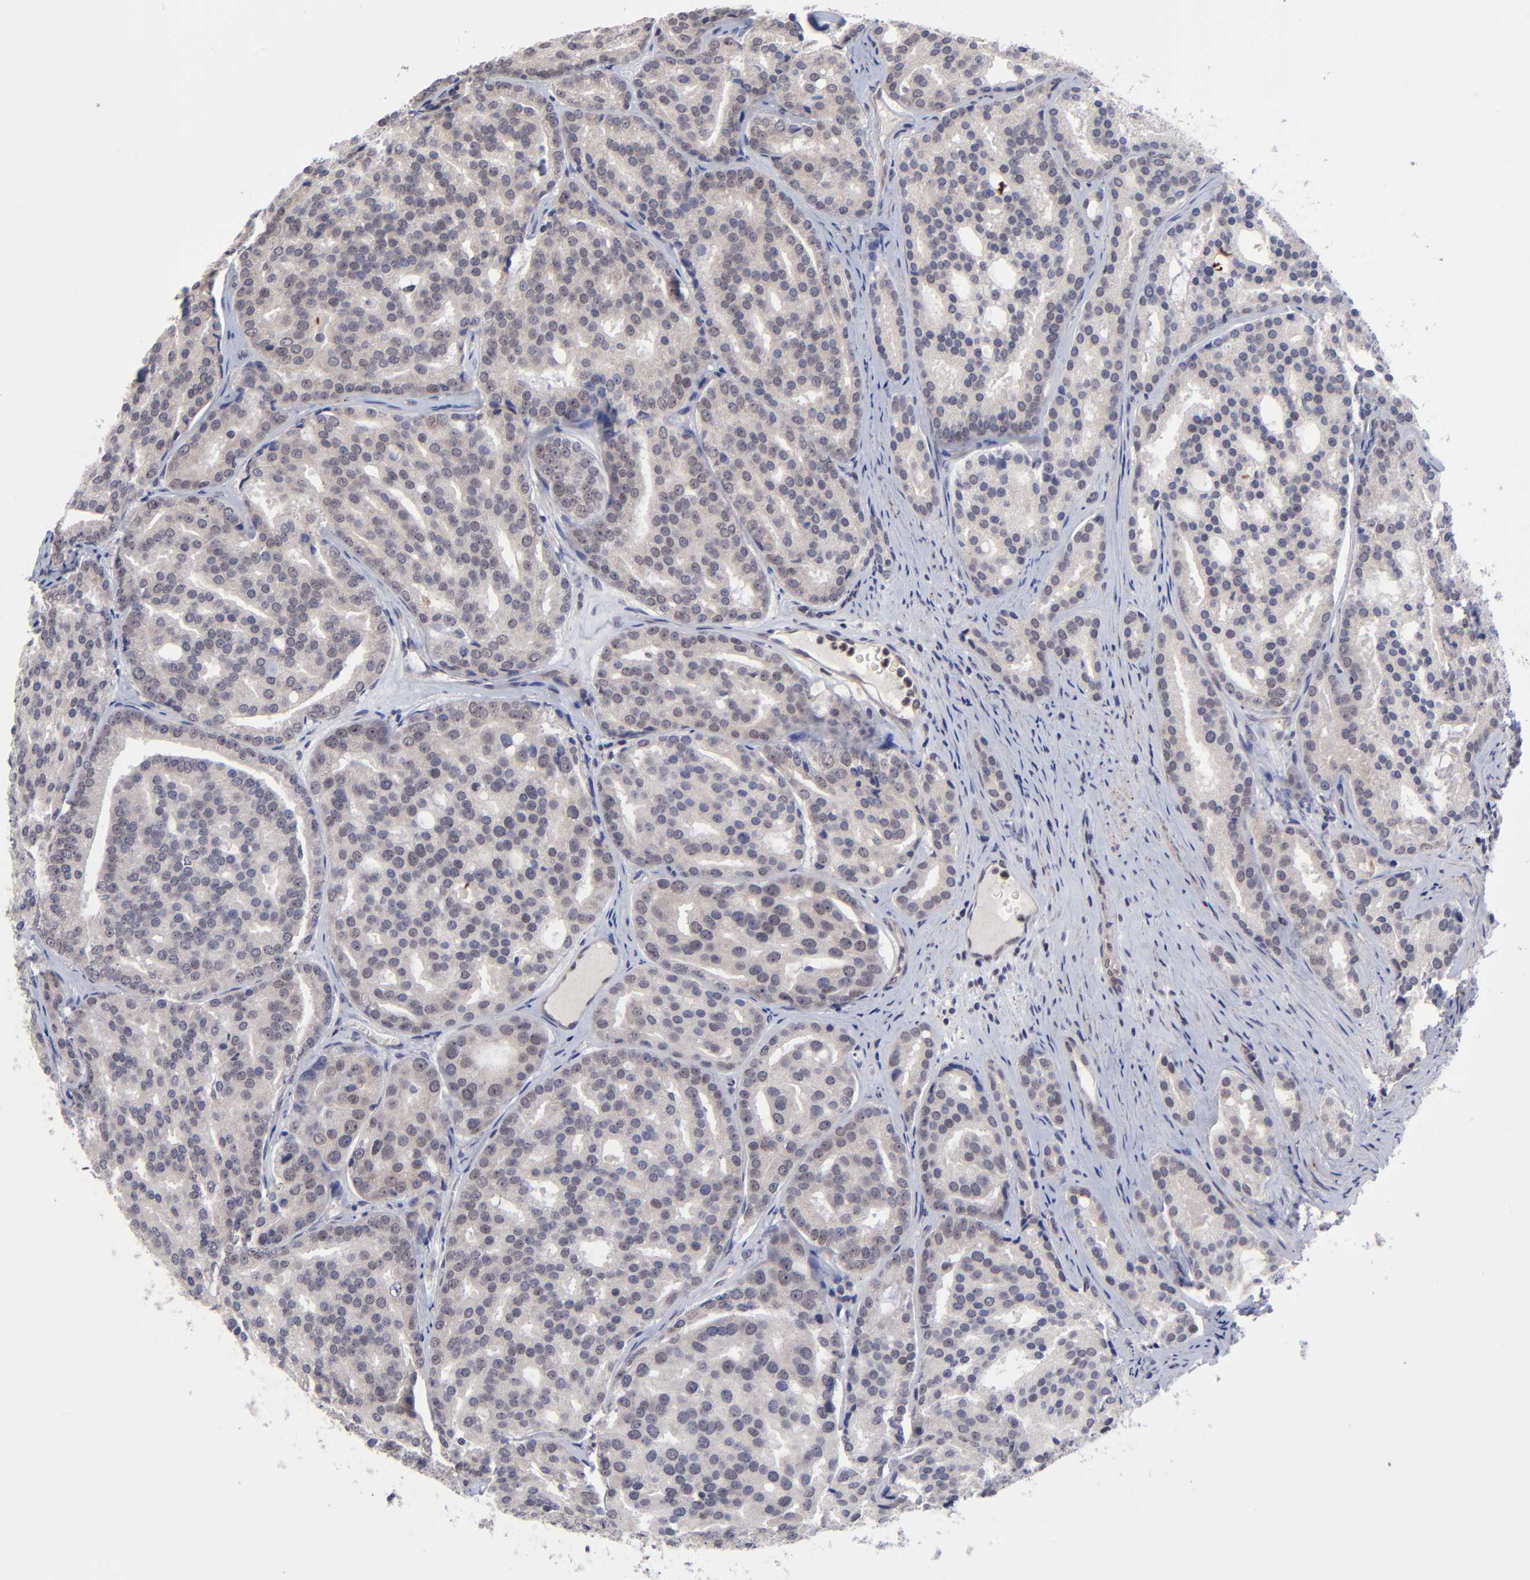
{"staining": {"intensity": "weak", "quantity": "25%-75%", "location": "cytoplasmic/membranous"}, "tissue": "prostate cancer", "cell_type": "Tumor cells", "image_type": "cancer", "snomed": [{"axis": "morphology", "description": "Adenocarcinoma, High grade"}, {"axis": "topography", "description": "Prostate"}], "caption": "Protein expression analysis of prostate cancer shows weak cytoplasmic/membranous expression in about 25%-75% of tumor cells.", "gene": "ZNF419", "patient": {"sex": "male", "age": 64}}